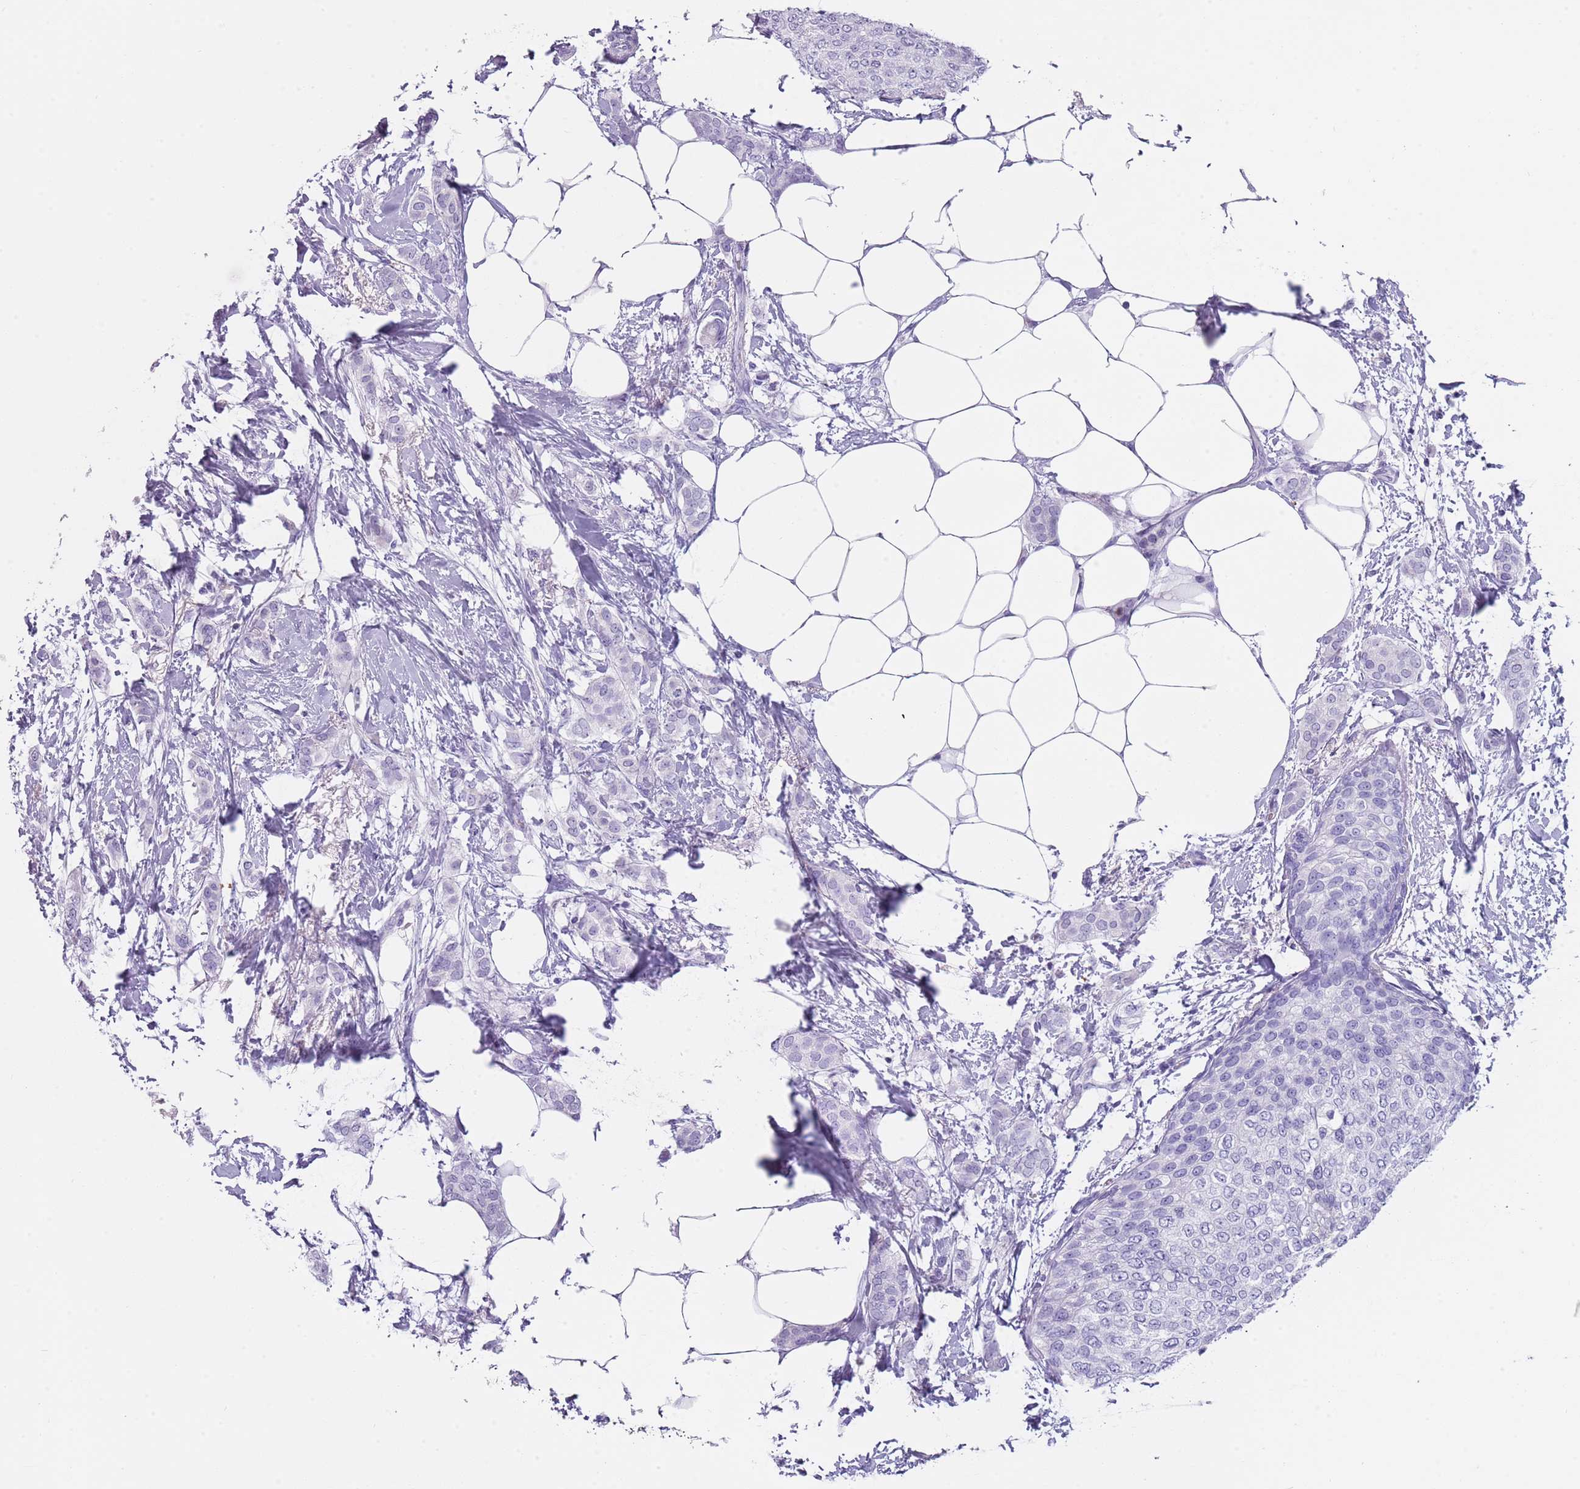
{"staining": {"intensity": "negative", "quantity": "none", "location": "none"}, "tissue": "breast cancer", "cell_type": "Tumor cells", "image_type": "cancer", "snomed": [{"axis": "morphology", "description": "Duct carcinoma"}, {"axis": "topography", "description": "Breast"}], "caption": "This is an immunohistochemistry micrograph of human intraductal carcinoma (breast). There is no expression in tumor cells.", "gene": "NBPF20", "patient": {"sex": "female", "age": 72}}